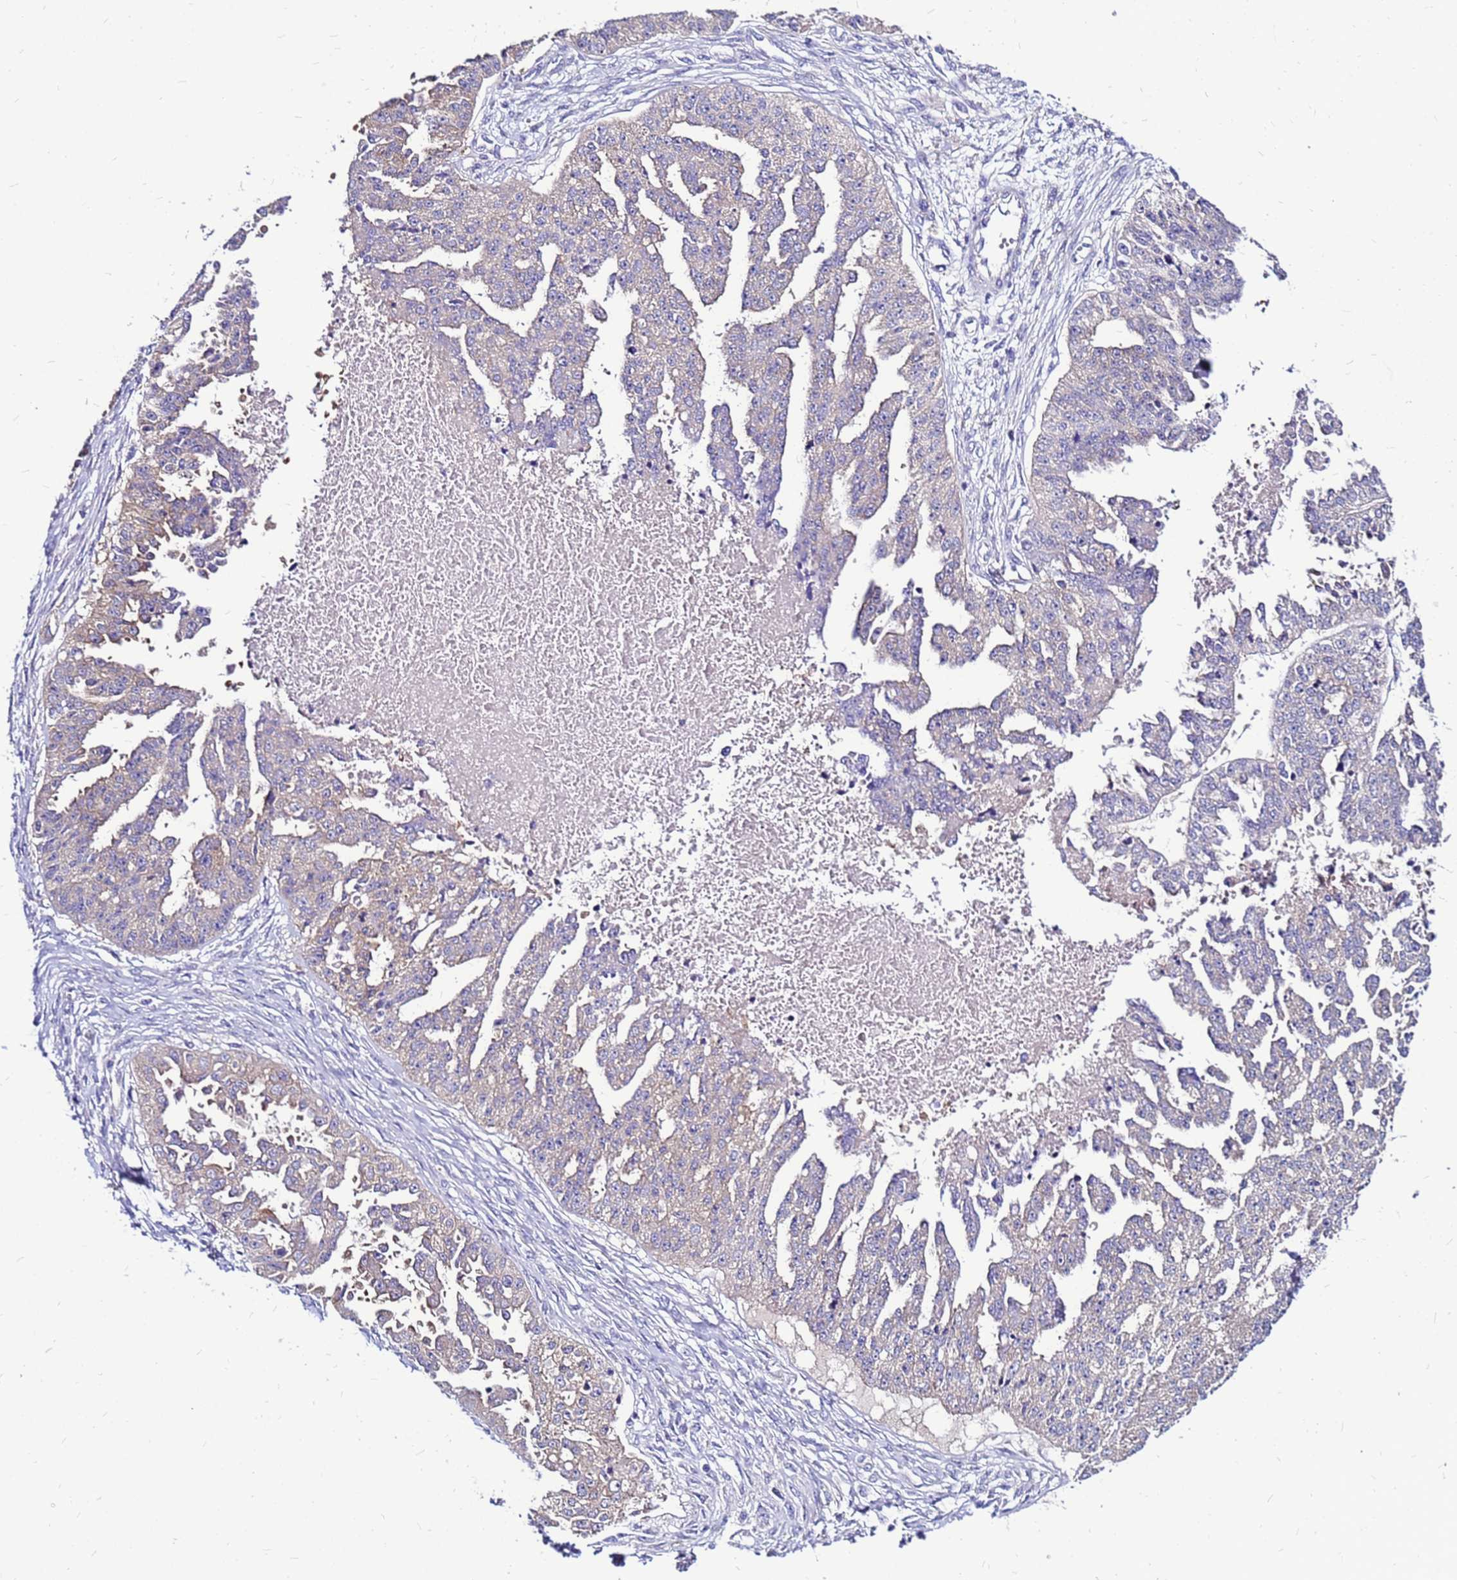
{"staining": {"intensity": "moderate", "quantity": "<25%", "location": "cytoplasmic/membranous"}, "tissue": "ovarian cancer", "cell_type": "Tumor cells", "image_type": "cancer", "snomed": [{"axis": "morphology", "description": "Cystadenocarcinoma, serous, NOS"}, {"axis": "topography", "description": "Ovary"}], "caption": "Human ovarian serous cystadenocarcinoma stained with a protein marker exhibits moderate staining in tumor cells.", "gene": "ARHGEF5", "patient": {"sex": "female", "age": 58}}